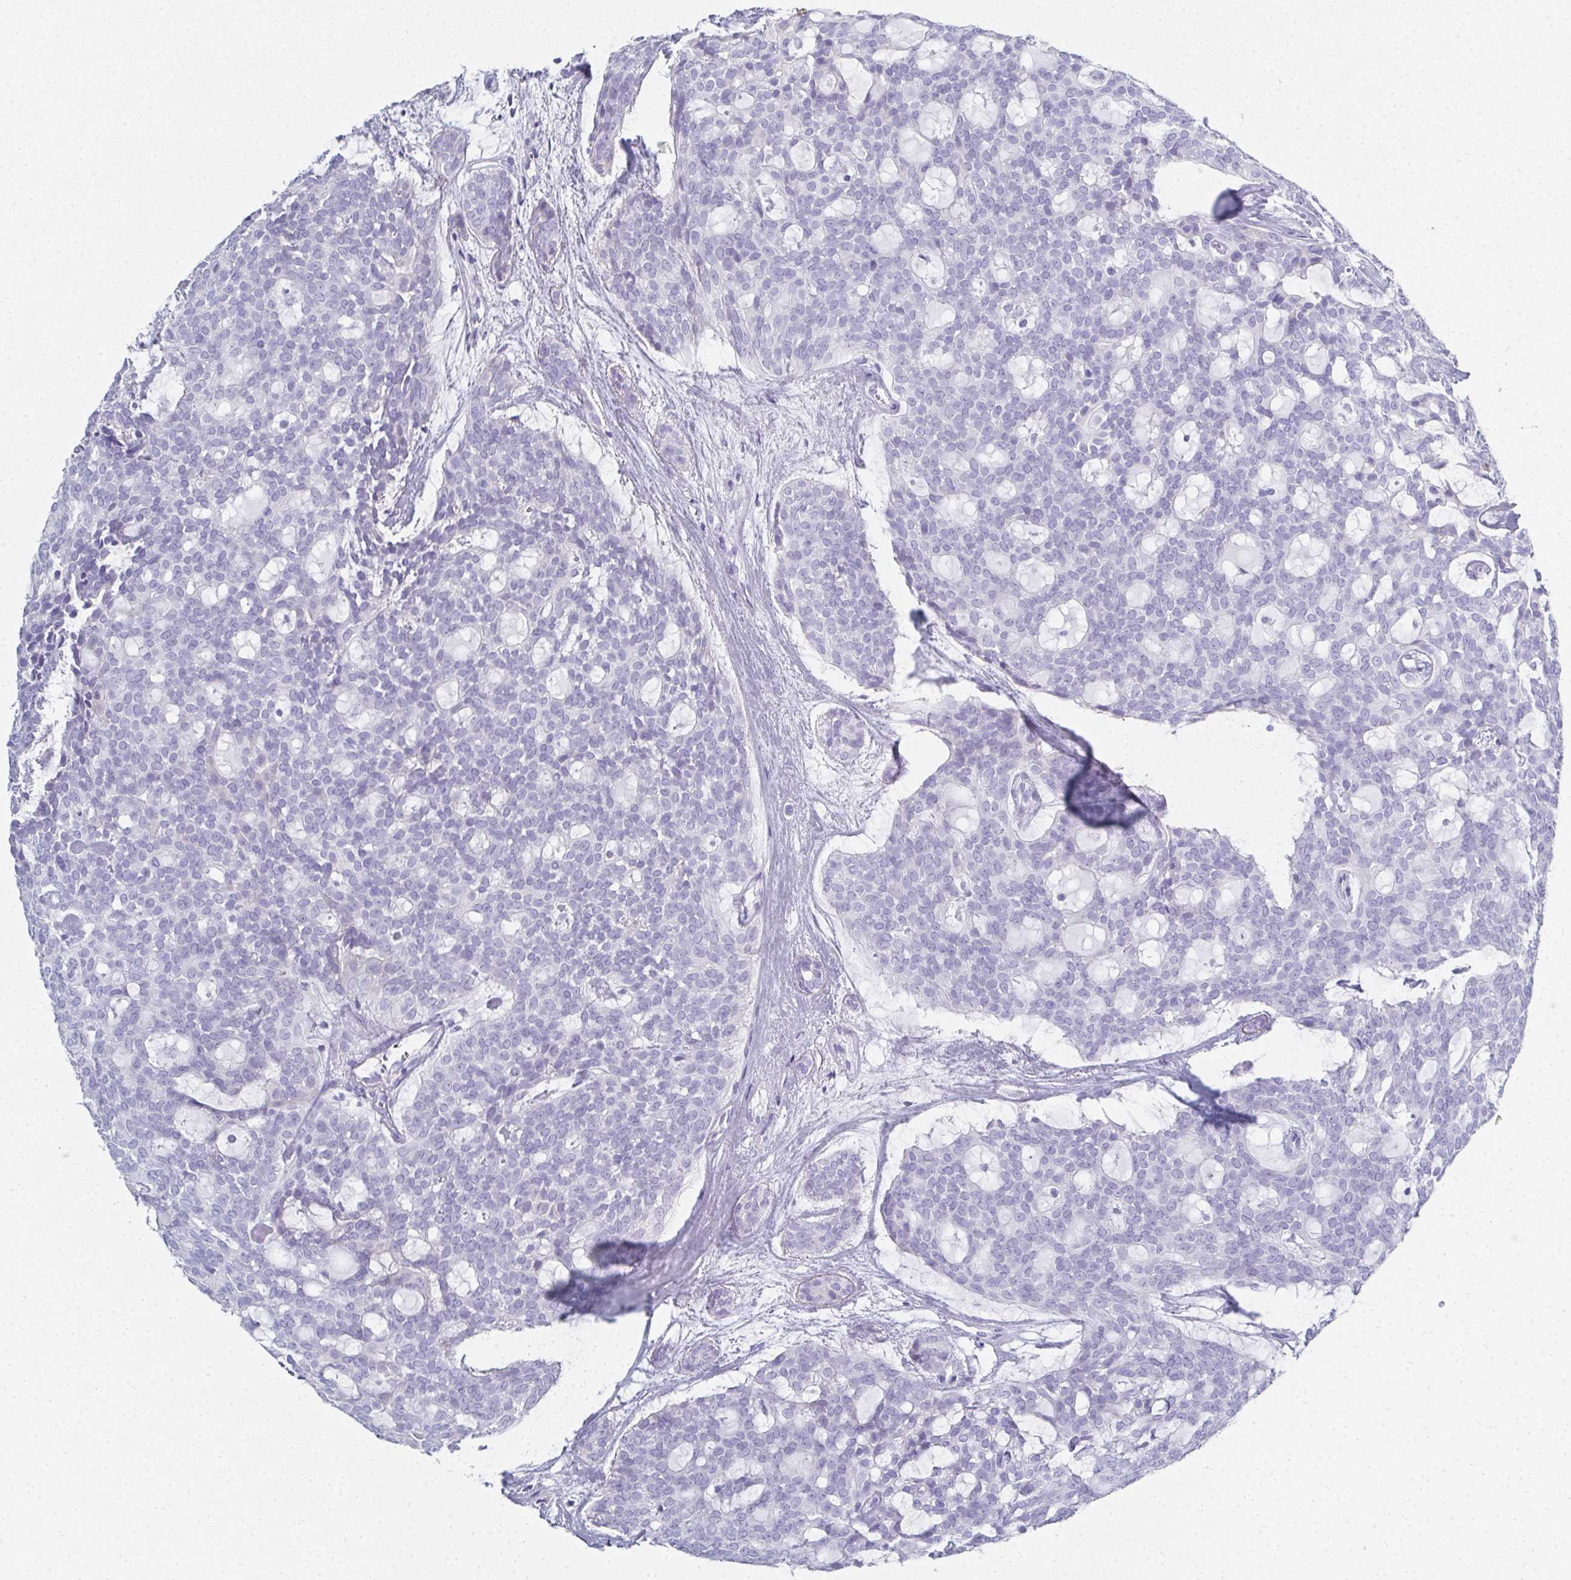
{"staining": {"intensity": "negative", "quantity": "none", "location": "none"}, "tissue": "head and neck cancer", "cell_type": "Tumor cells", "image_type": "cancer", "snomed": [{"axis": "morphology", "description": "Adenocarcinoma, NOS"}, {"axis": "topography", "description": "Head-Neck"}], "caption": "Micrograph shows no significant protein staining in tumor cells of adenocarcinoma (head and neck). Brightfield microscopy of IHC stained with DAB (3,3'-diaminobenzidine) (brown) and hematoxylin (blue), captured at high magnification.", "gene": "SYCP1", "patient": {"sex": "male", "age": 66}}